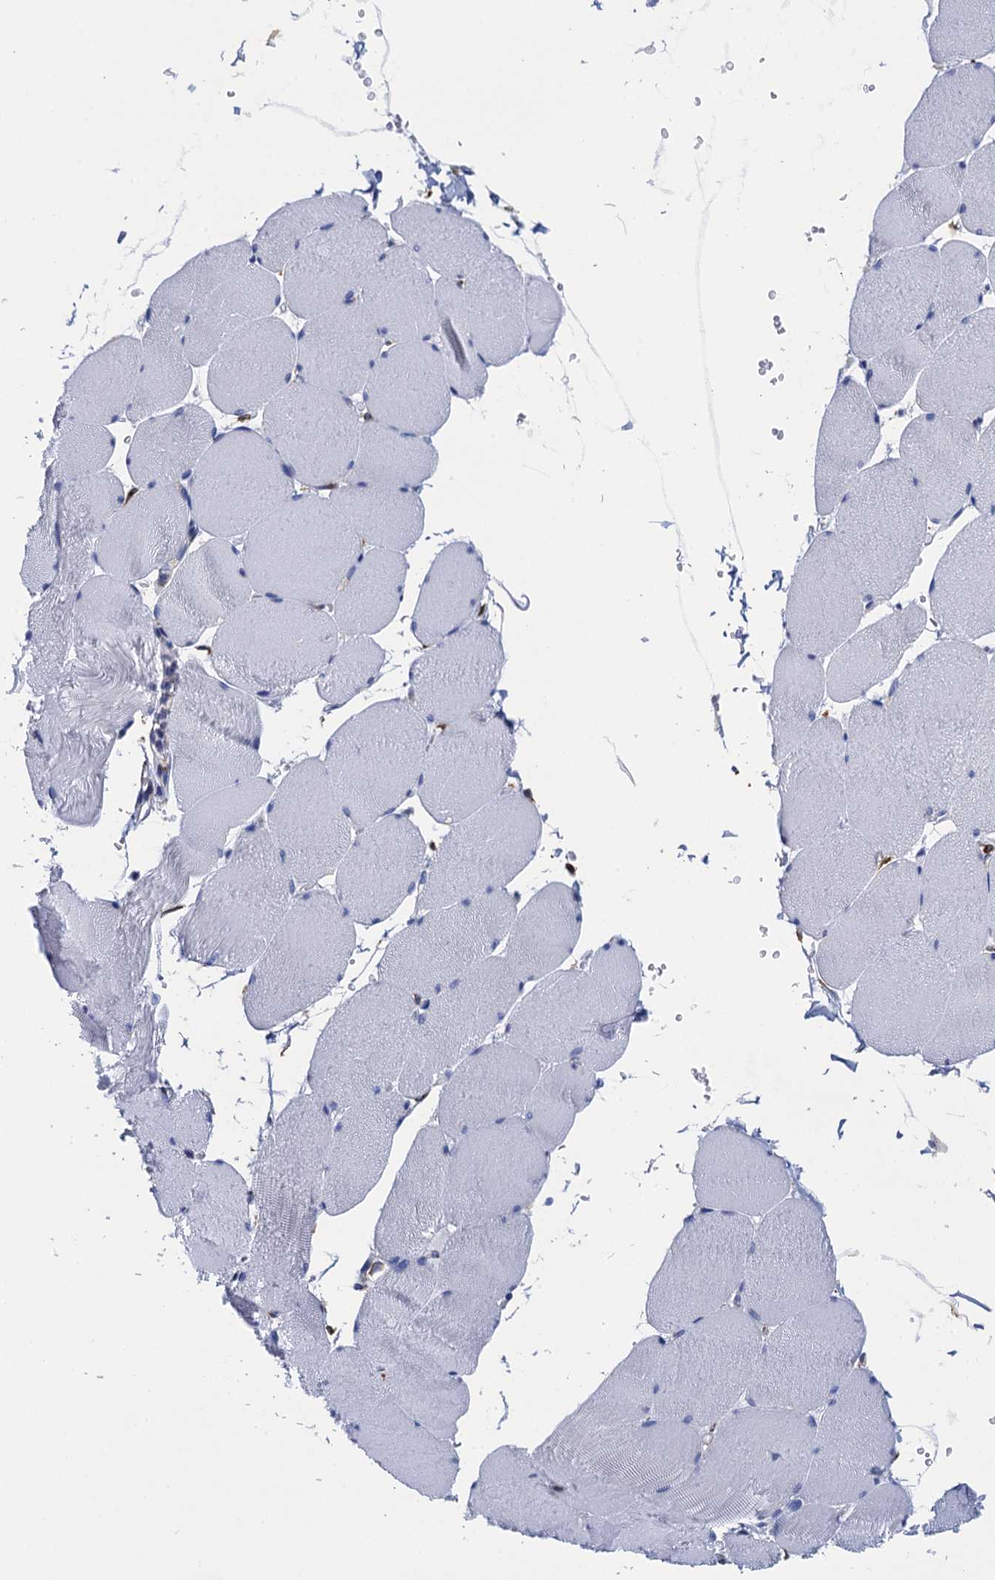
{"staining": {"intensity": "negative", "quantity": "none", "location": "none"}, "tissue": "skeletal muscle", "cell_type": "Myocytes", "image_type": "normal", "snomed": [{"axis": "morphology", "description": "Normal tissue, NOS"}, {"axis": "topography", "description": "Skeletal muscle"}, {"axis": "topography", "description": "Head-Neck"}], "caption": "Normal skeletal muscle was stained to show a protein in brown. There is no significant staining in myocytes. (DAB (3,3'-diaminobenzidine) immunohistochemistry (IHC) visualized using brightfield microscopy, high magnification).", "gene": "POGLUT3", "patient": {"sex": "male", "age": 66}}